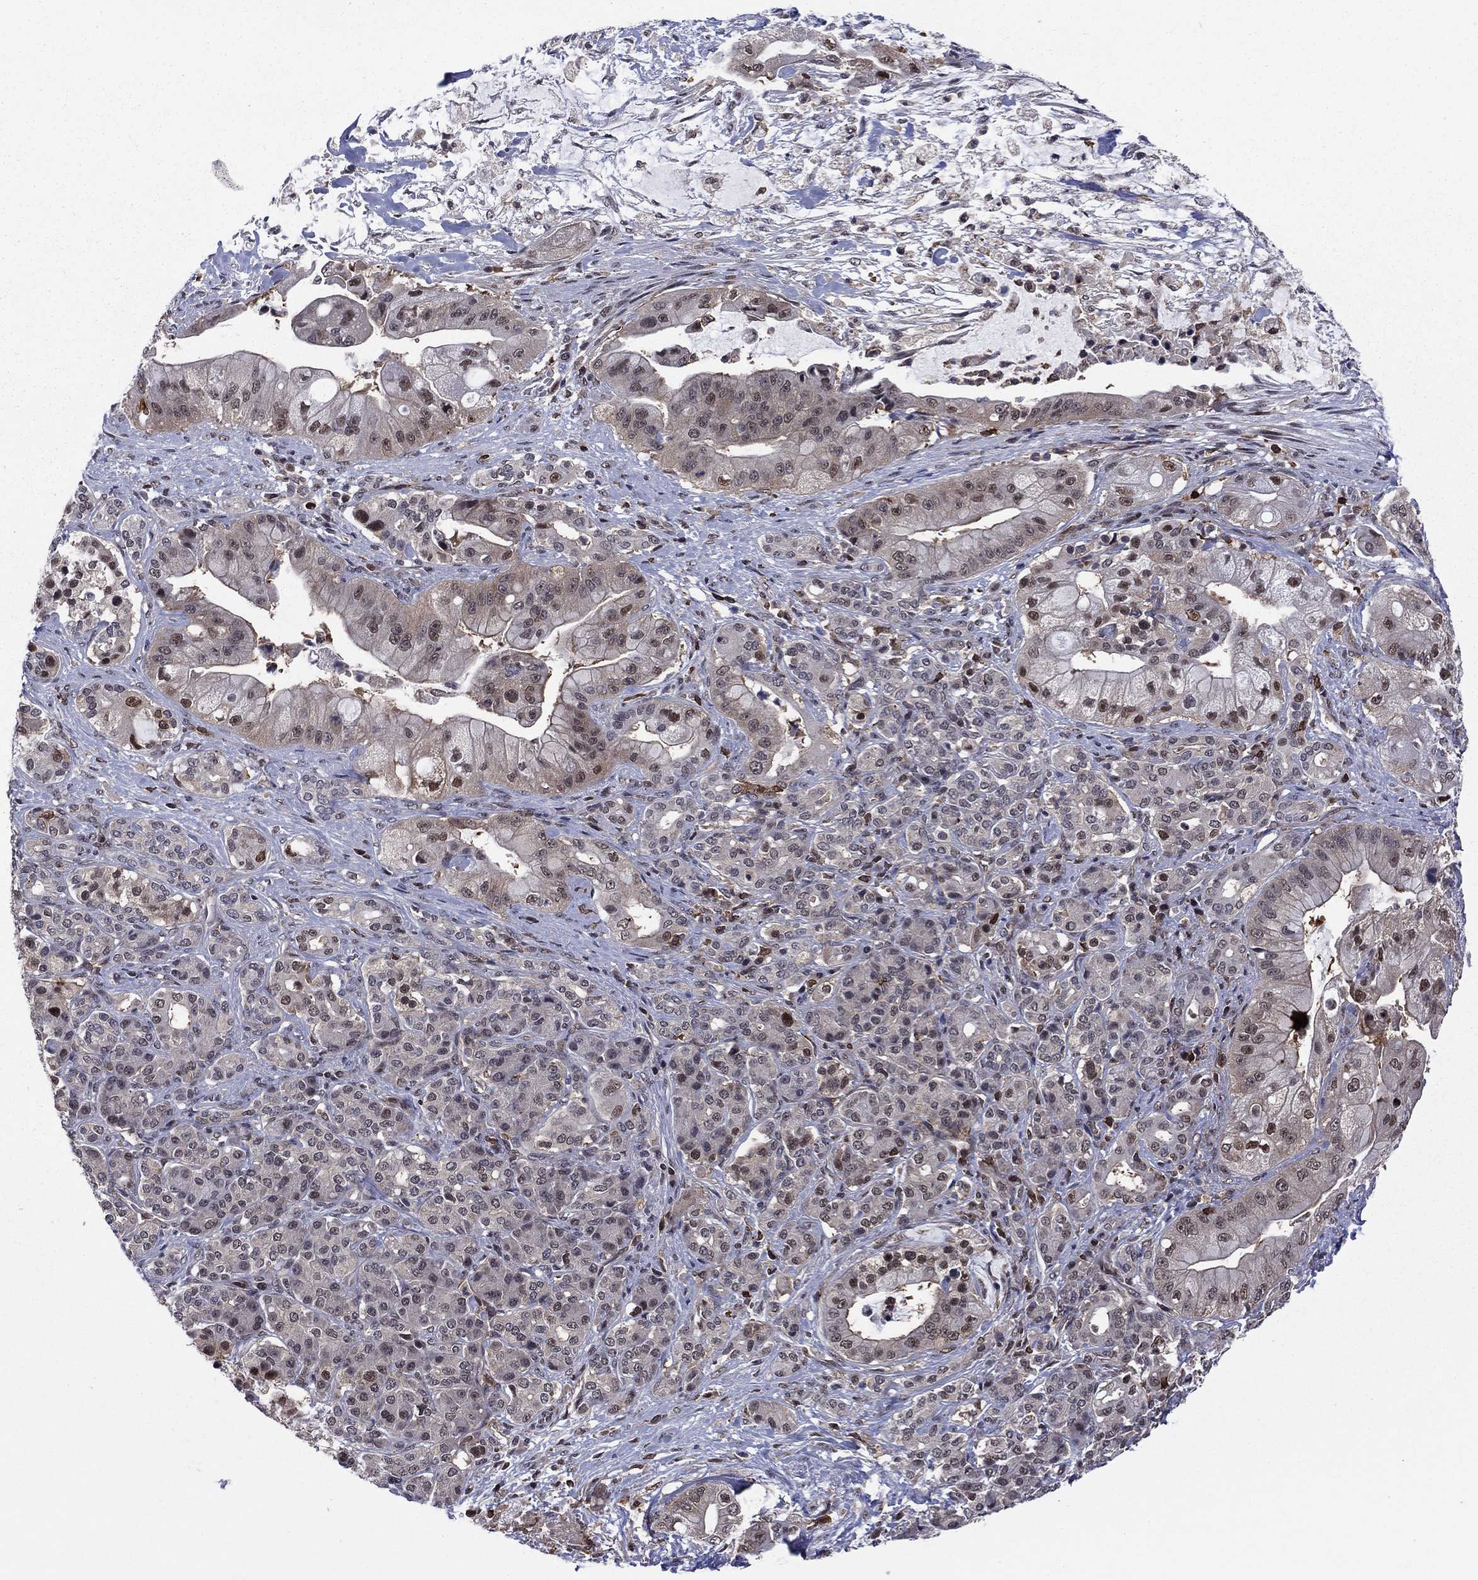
{"staining": {"intensity": "moderate", "quantity": "<25%", "location": "nuclear"}, "tissue": "pancreatic cancer", "cell_type": "Tumor cells", "image_type": "cancer", "snomed": [{"axis": "morphology", "description": "Normal tissue, NOS"}, {"axis": "morphology", "description": "Inflammation, NOS"}, {"axis": "morphology", "description": "Adenocarcinoma, NOS"}, {"axis": "topography", "description": "Pancreas"}], "caption": "IHC staining of pancreatic adenocarcinoma, which displays low levels of moderate nuclear staining in approximately <25% of tumor cells indicating moderate nuclear protein expression. The staining was performed using DAB (3,3'-diaminobenzidine) (brown) for protein detection and nuclei were counterstained in hematoxylin (blue).", "gene": "PSMD2", "patient": {"sex": "male", "age": 57}}